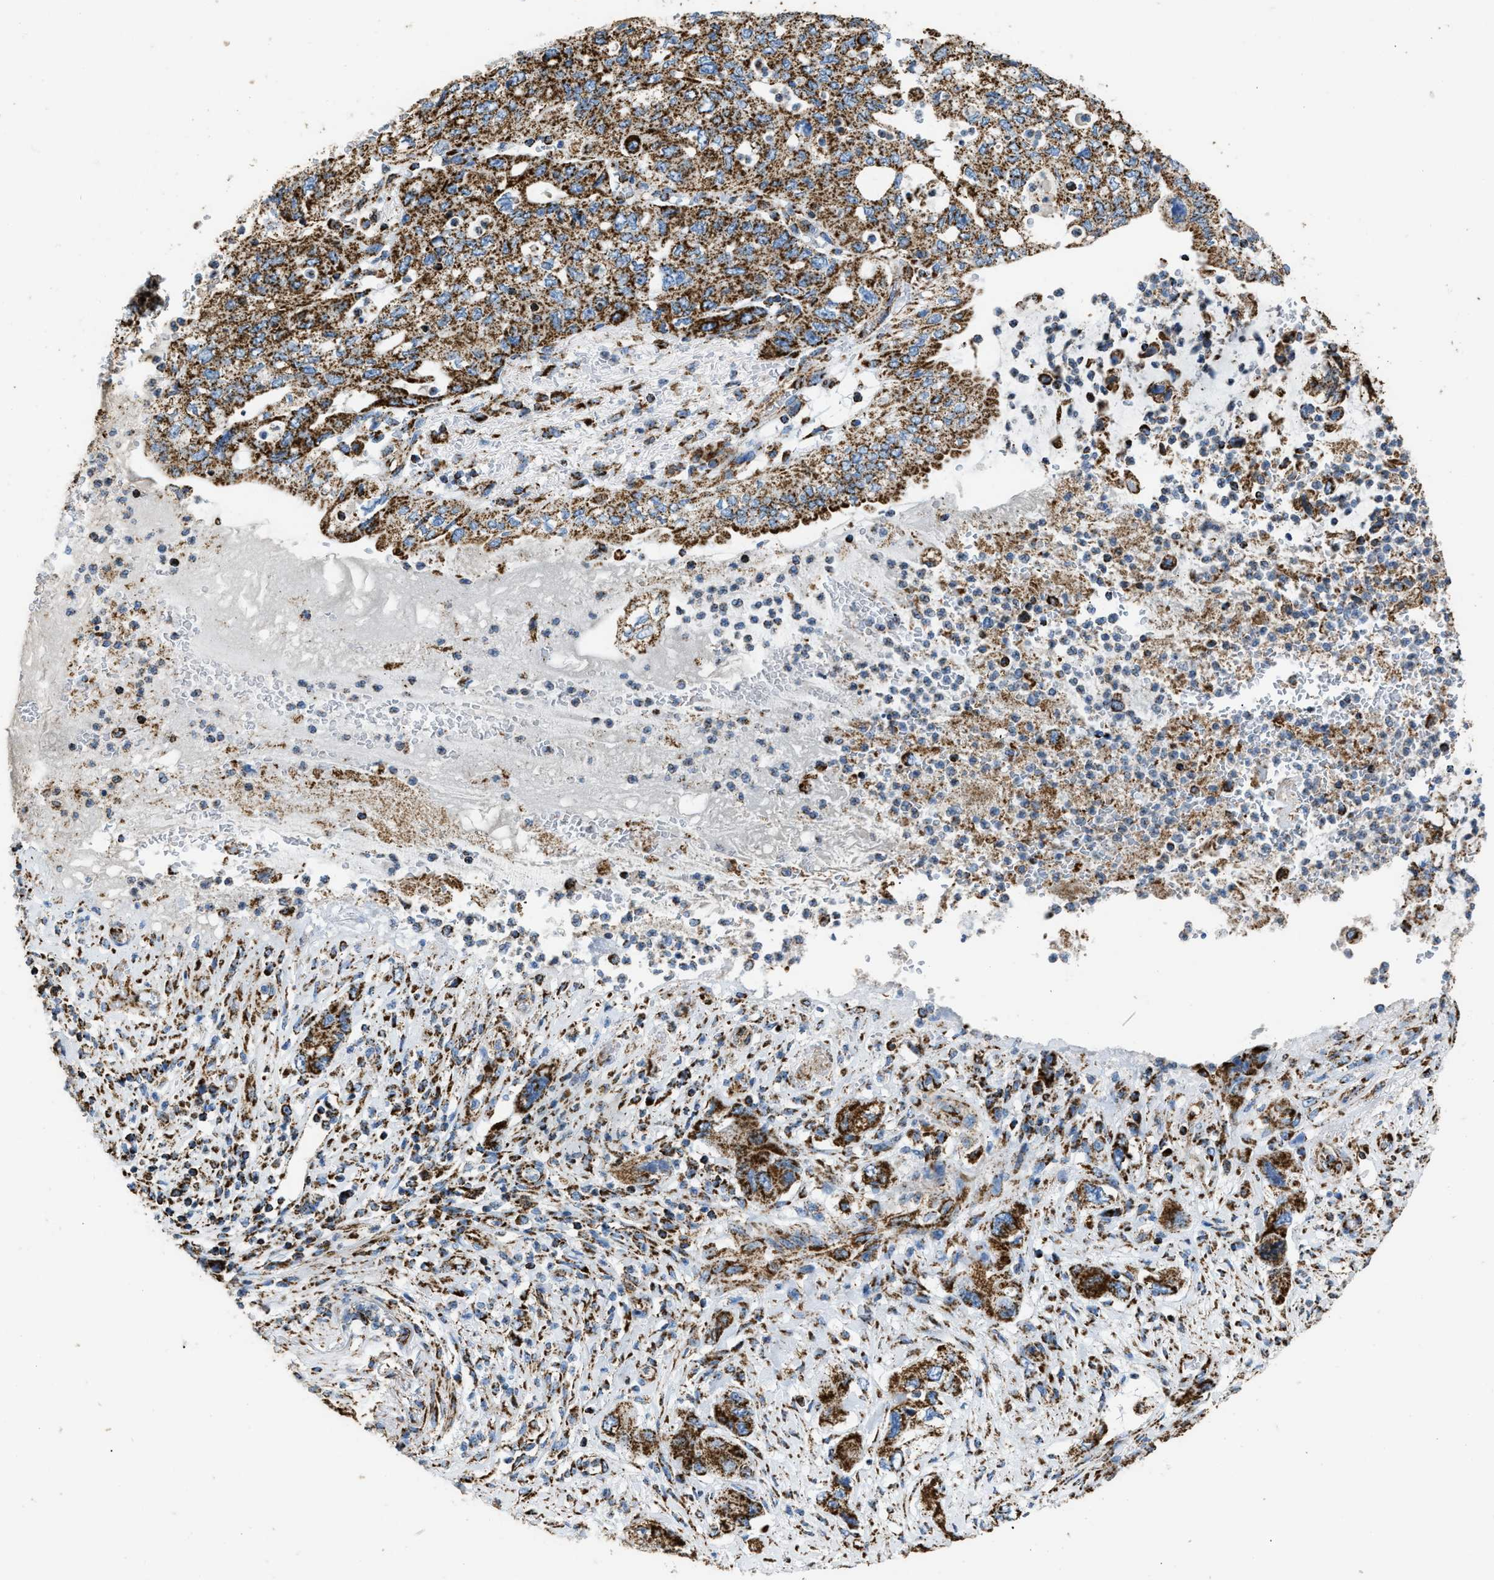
{"staining": {"intensity": "strong", "quantity": ">75%", "location": "cytoplasmic/membranous"}, "tissue": "pancreatic cancer", "cell_type": "Tumor cells", "image_type": "cancer", "snomed": [{"axis": "morphology", "description": "Adenocarcinoma, NOS"}, {"axis": "topography", "description": "Pancreas"}], "caption": "A high amount of strong cytoplasmic/membranous expression is seen in about >75% of tumor cells in pancreatic cancer tissue.", "gene": "IRX6", "patient": {"sex": "female", "age": 73}}